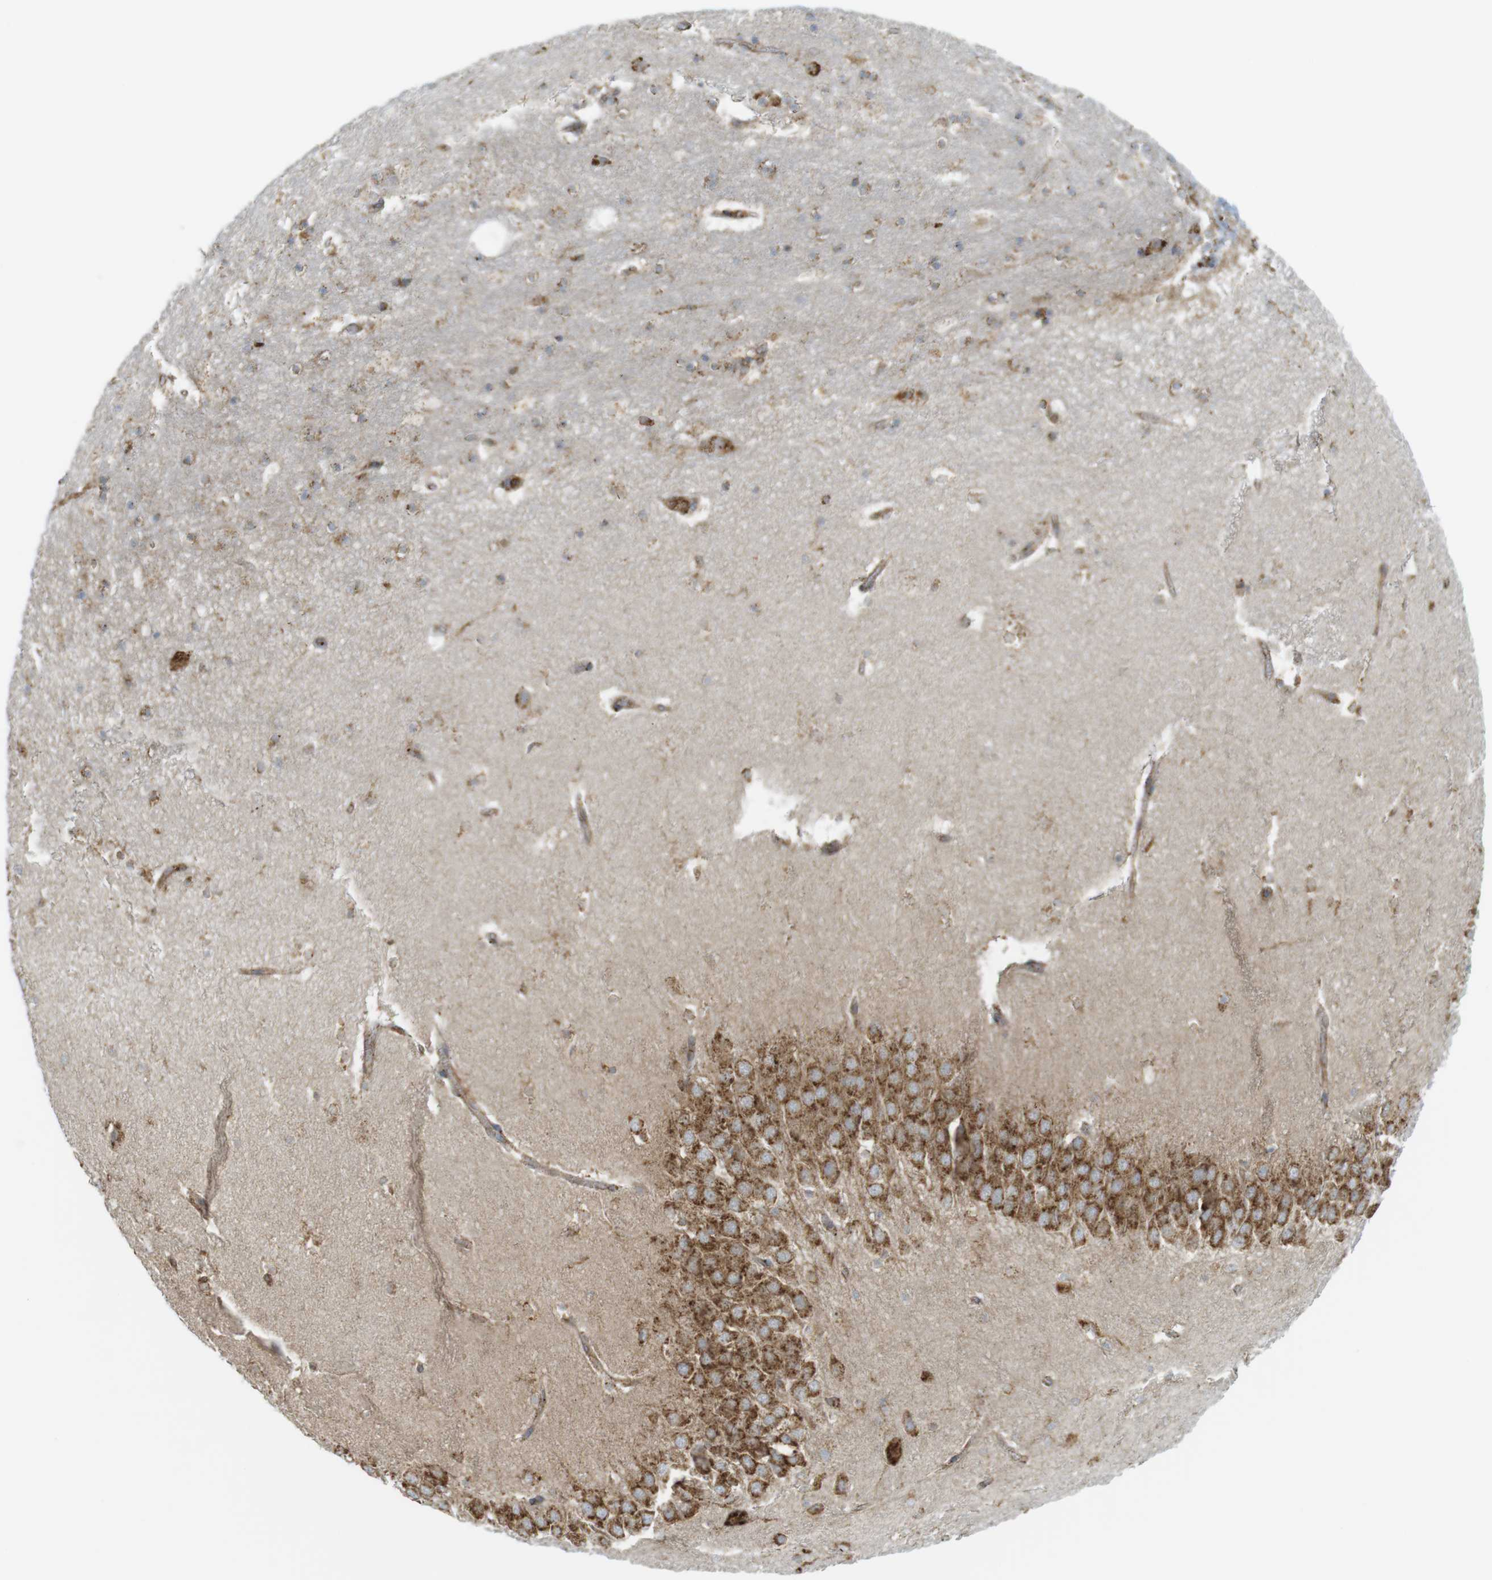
{"staining": {"intensity": "moderate", "quantity": "25%-75%", "location": "cytoplasmic/membranous"}, "tissue": "hippocampus", "cell_type": "Glial cells", "image_type": "normal", "snomed": [{"axis": "morphology", "description": "Normal tissue, NOS"}, {"axis": "topography", "description": "Hippocampus"}], "caption": "Hippocampus stained for a protein (brown) displays moderate cytoplasmic/membranous positive positivity in approximately 25%-75% of glial cells.", "gene": "MBOAT2", "patient": {"sex": "male", "age": 45}}